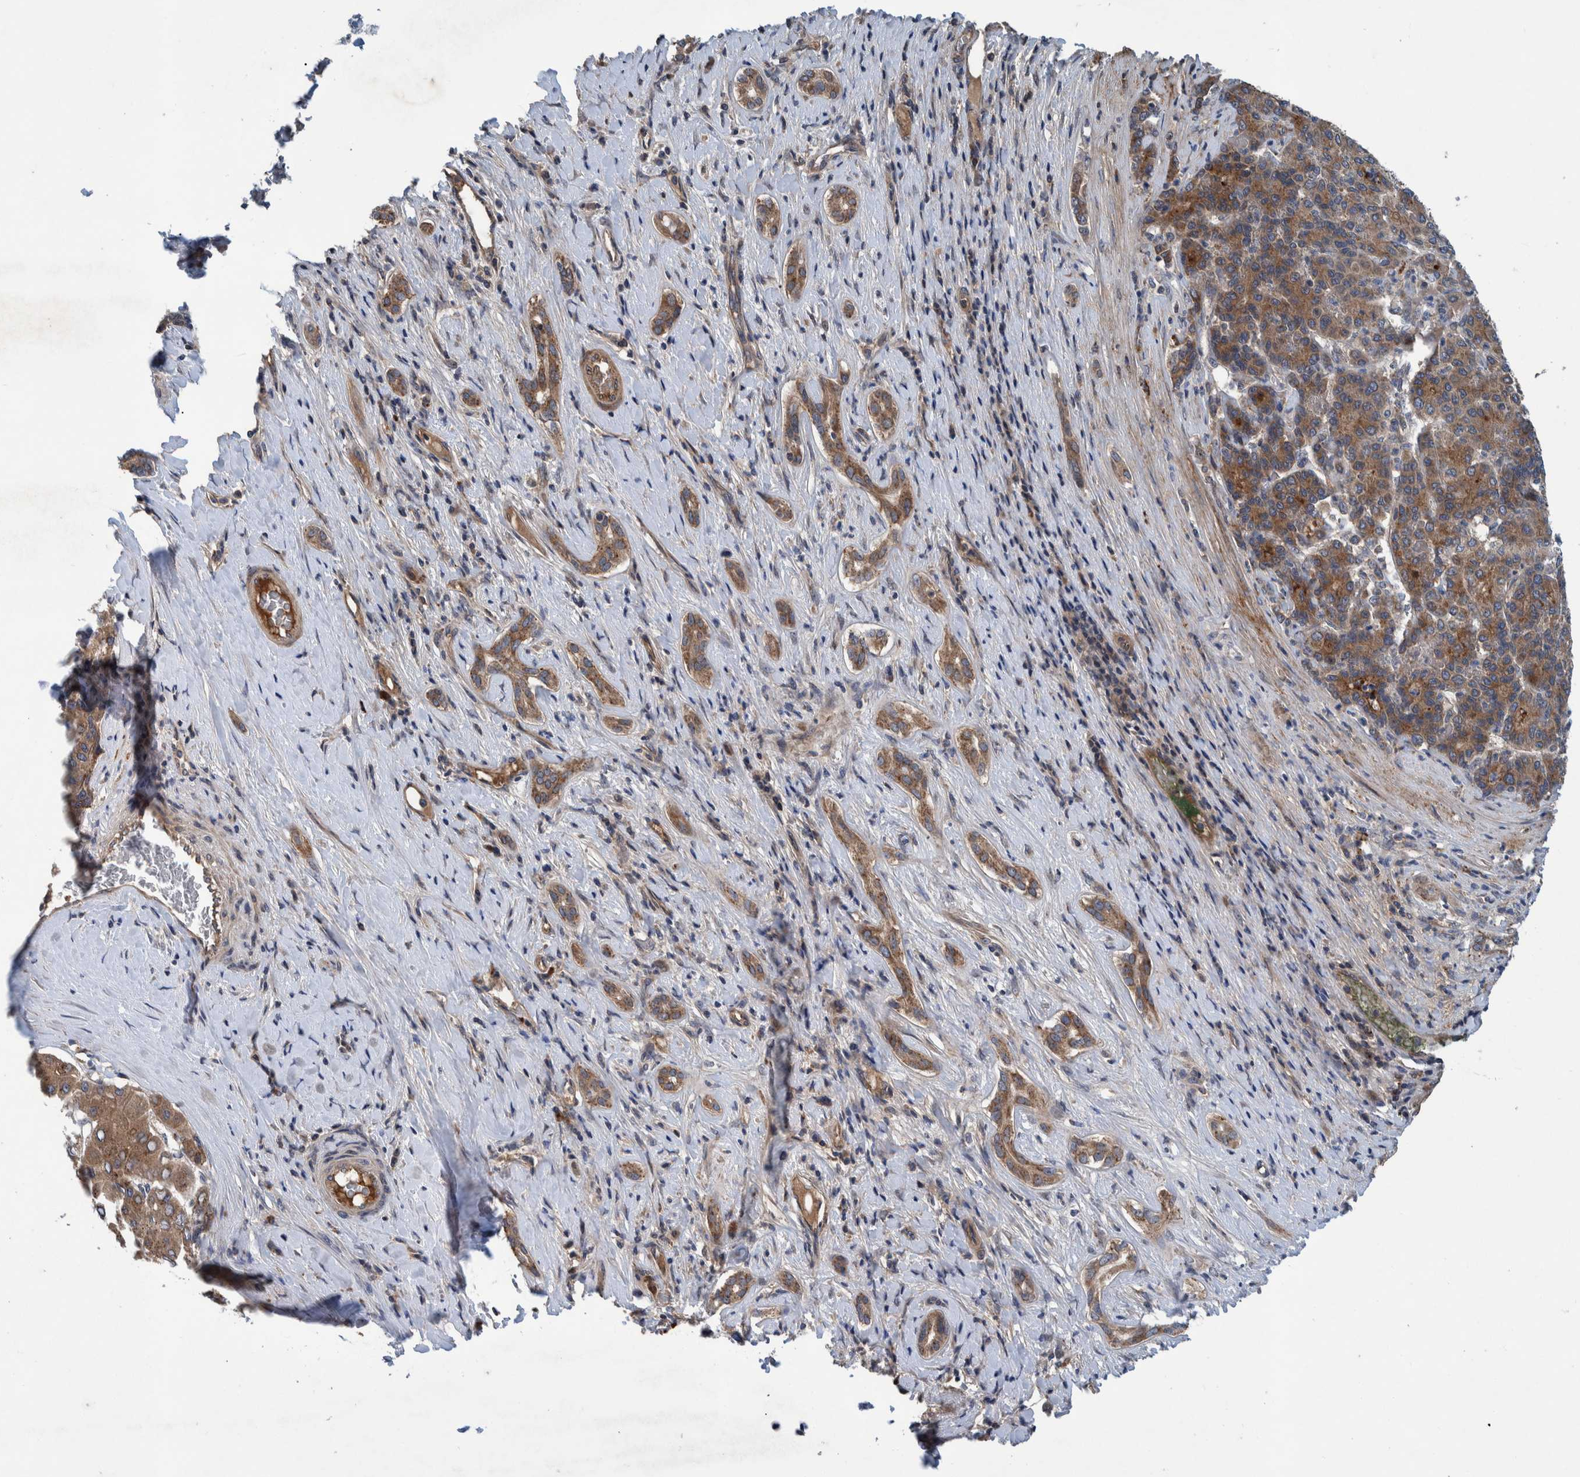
{"staining": {"intensity": "moderate", "quantity": ">75%", "location": "cytoplasmic/membranous"}, "tissue": "liver cancer", "cell_type": "Tumor cells", "image_type": "cancer", "snomed": [{"axis": "morphology", "description": "Carcinoma, Hepatocellular, NOS"}, {"axis": "topography", "description": "Liver"}], "caption": "High-magnification brightfield microscopy of liver hepatocellular carcinoma stained with DAB (brown) and counterstained with hematoxylin (blue). tumor cells exhibit moderate cytoplasmic/membranous expression is appreciated in approximately>75% of cells.", "gene": "ITIH3", "patient": {"sex": "male", "age": 65}}